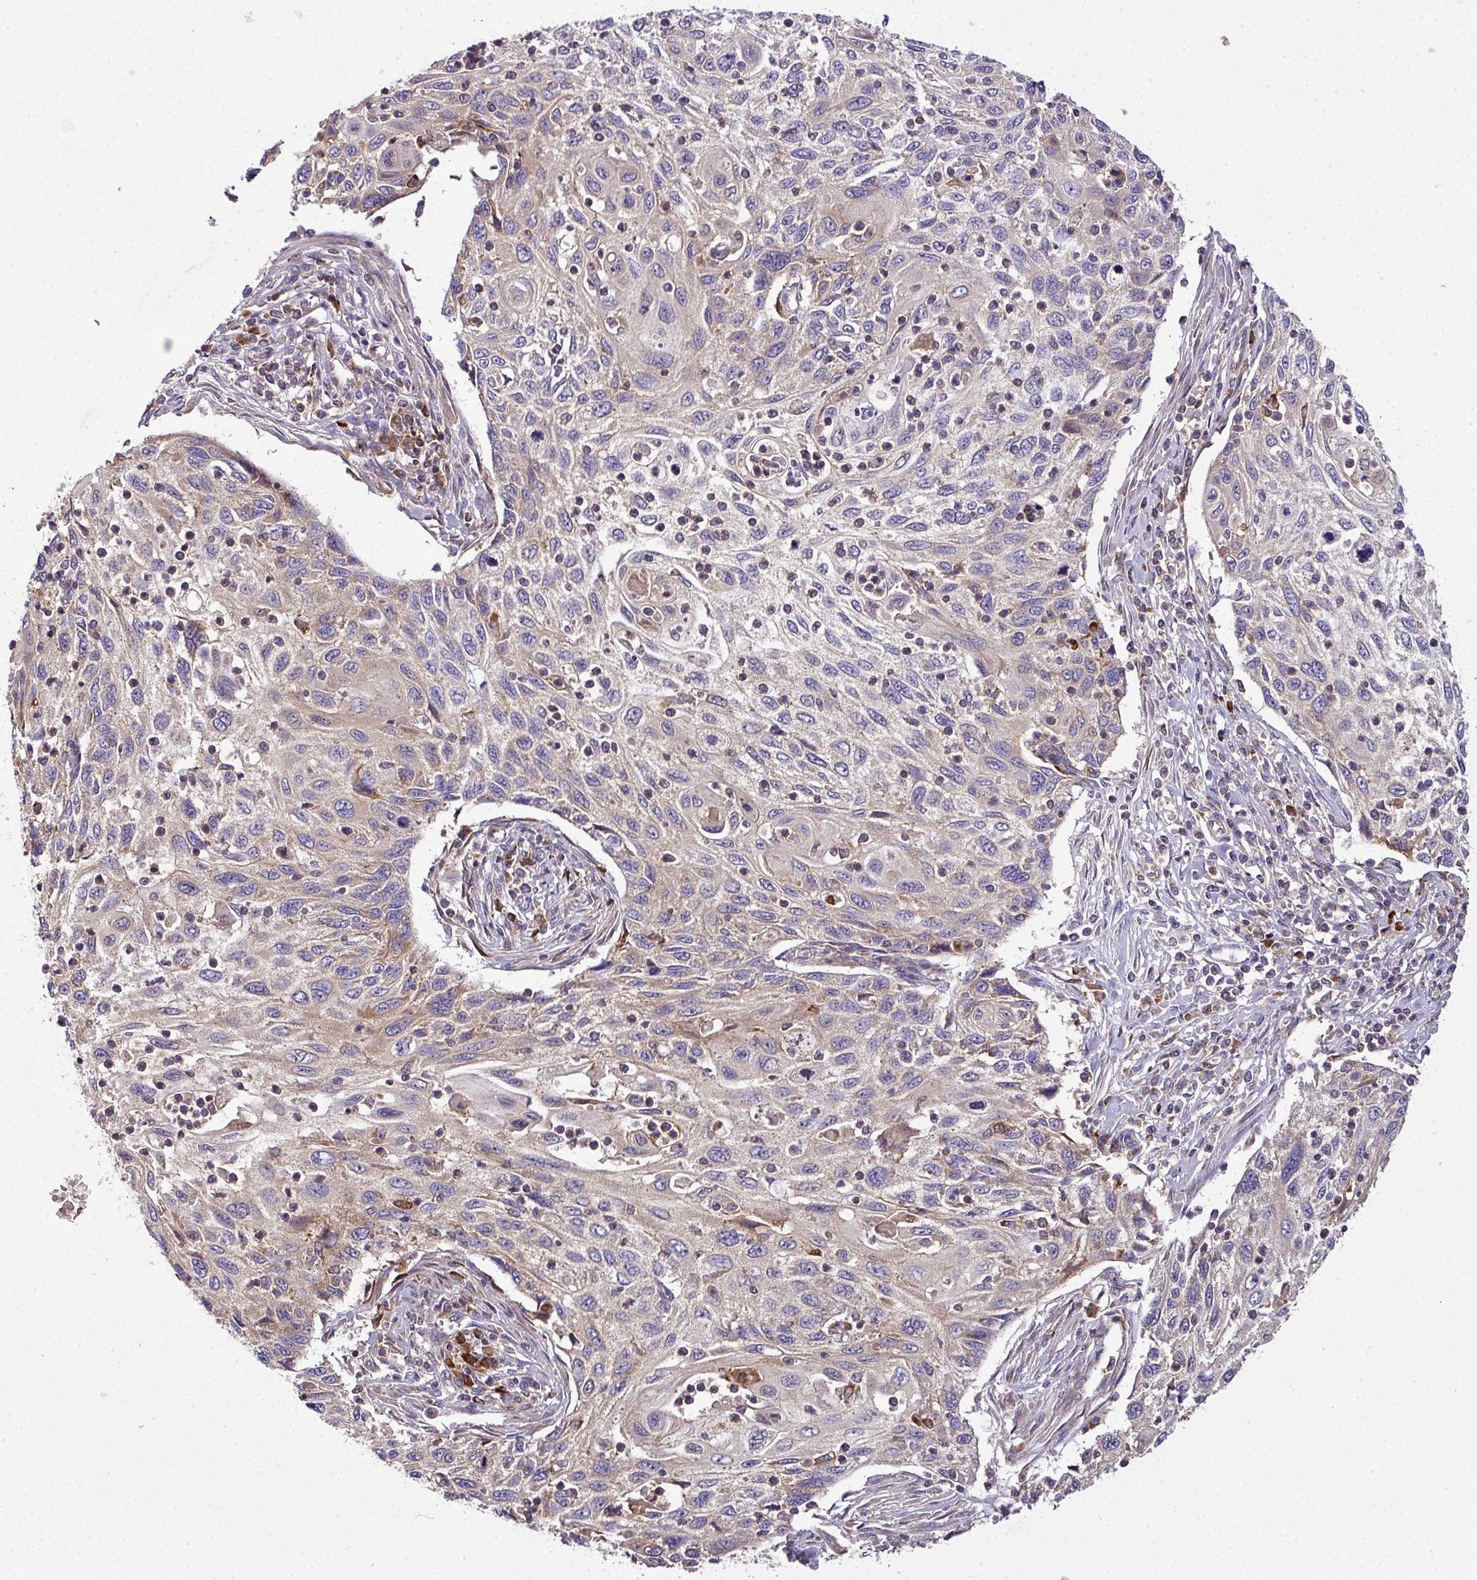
{"staining": {"intensity": "weak", "quantity": "<25%", "location": "cytoplasmic/membranous"}, "tissue": "cervical cancer", "cell_type": "Tumor cells", "image_type": "cancer", "snomed": [{"axis": "morphology", "description": "Squamous cell carcinoma, NOS"}, {"axis": "topography", "description": "Cervix"}], "caption": "Immunohistochemistry (IHC) image of neoplastic tissue: squamous cell carcinoma (cervical) stained with DAB reveals no significant protein staining in tumor cells.", "gene": "LRRC74B", "patient": {"sex": "female", "age": 70}}